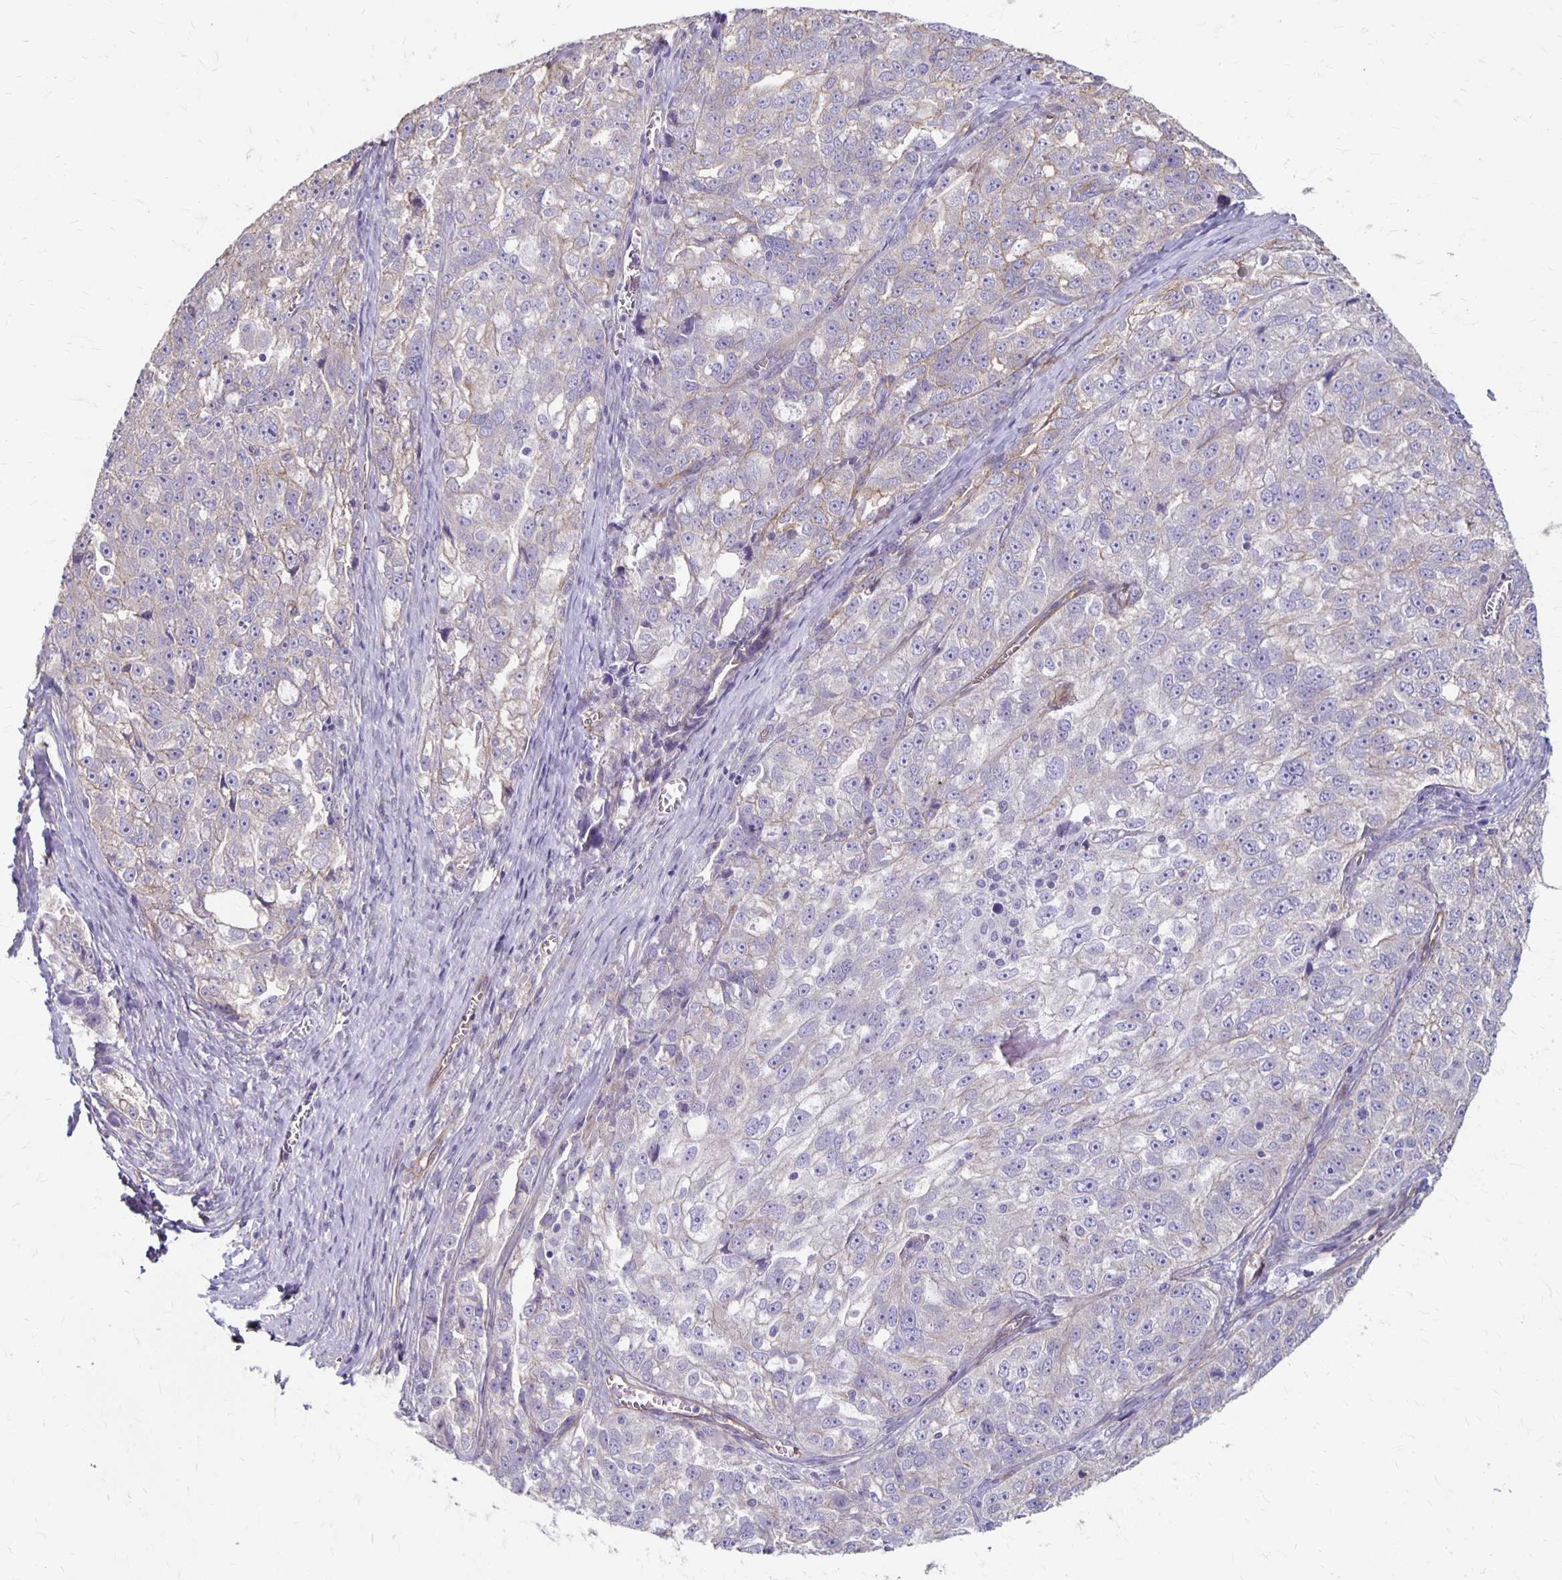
{"staining": {"intensity": "negative", "quantity": "none", "location": "none"}, "tissue": "ovarian cancer", "cell_type": "Tumor cells", "image_type": "cancer", "snomed": [{"axis": "morphology", "description": "Cystadenocarcinoma, serous, NOS"}, {"axis": "topography", "description": "Ovary"}], "caption": "Ovarian serous cystadenocarcinoma was stained to show a protein in brown. There is no significant positivity in tumor cells.", "gene": "PPP1R3E", "patient": {"sex": "female", "age": 51}}